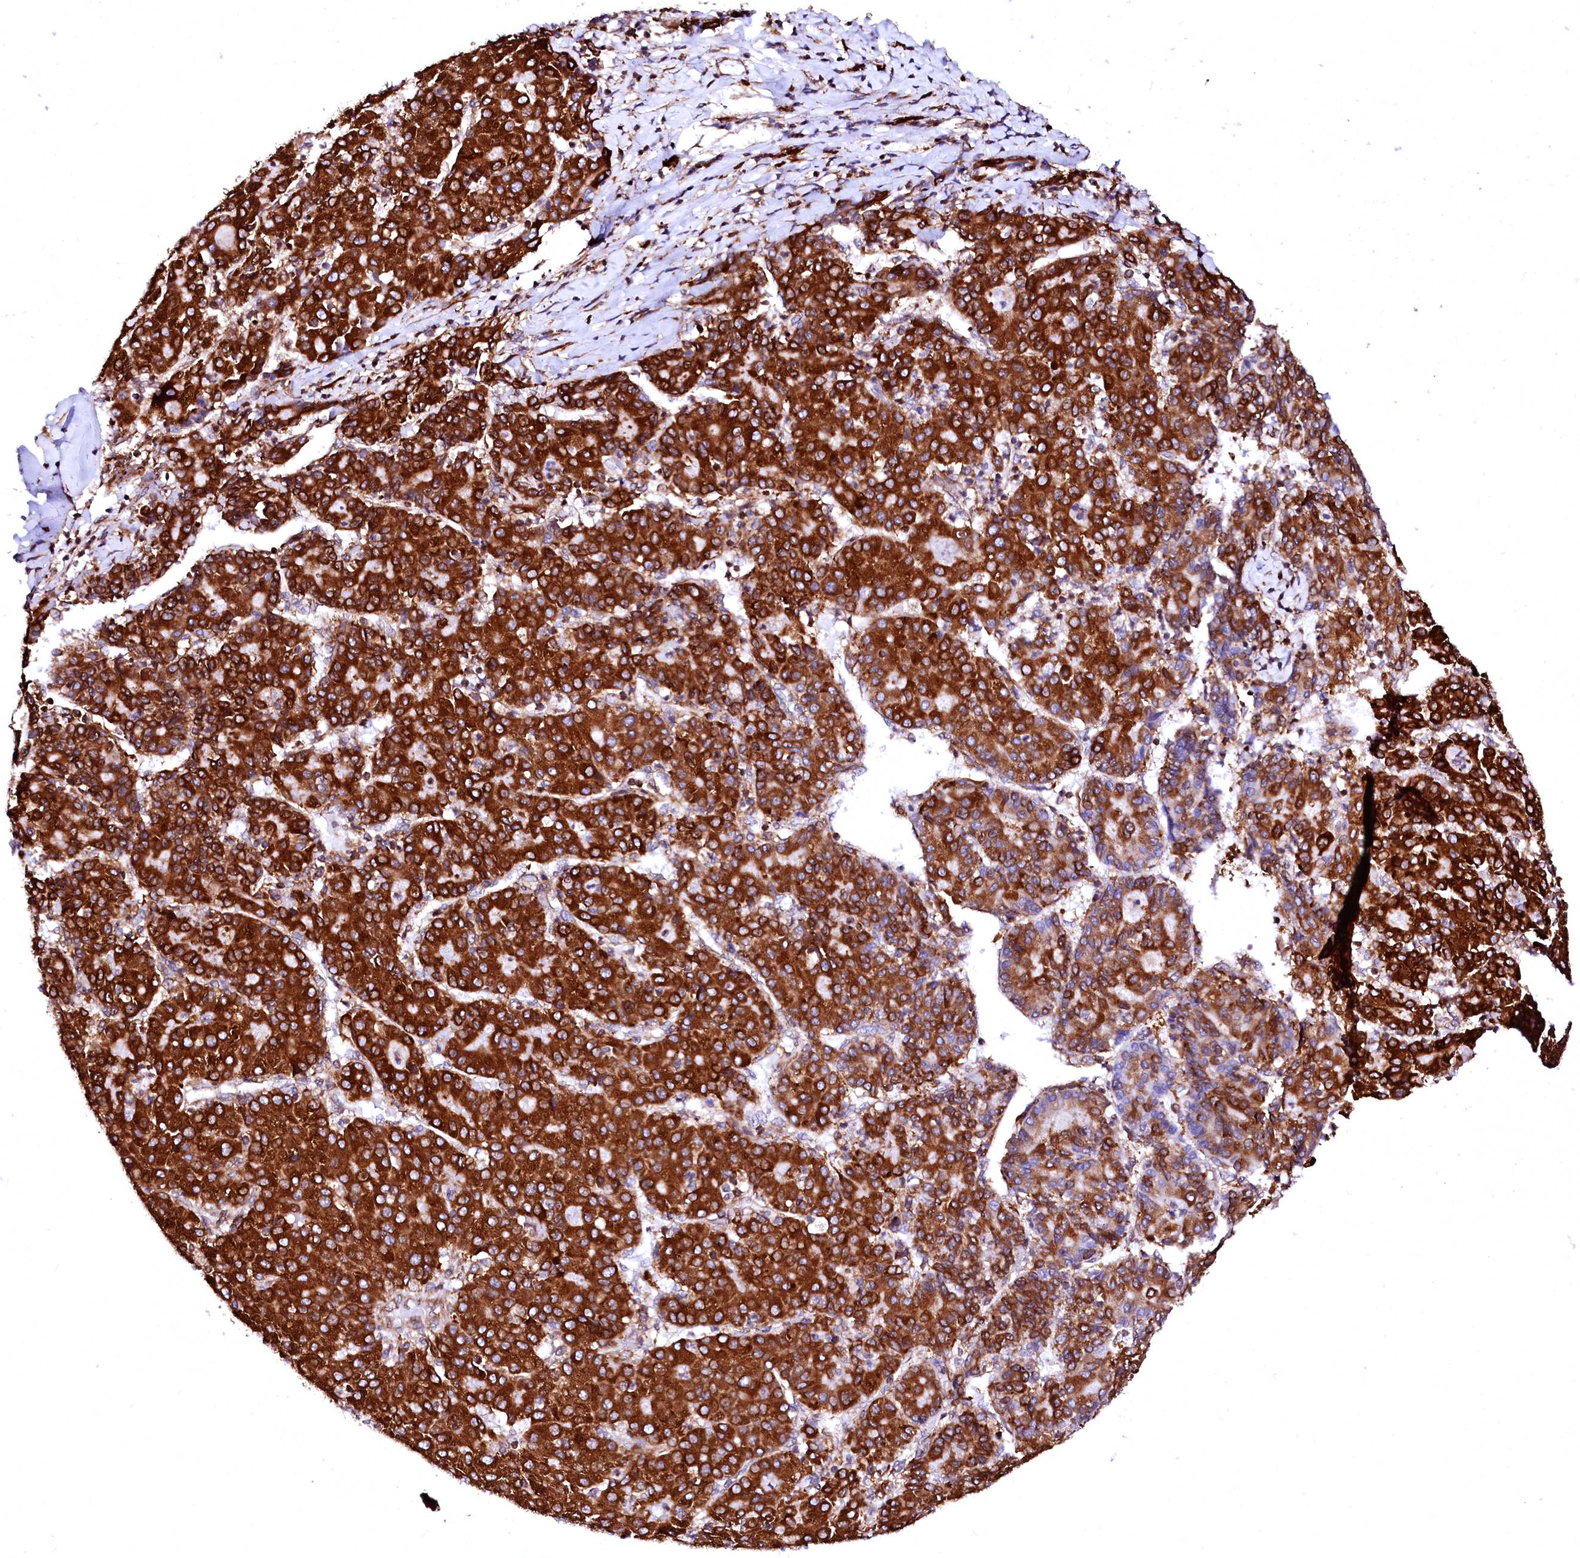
{"staining": {"intensity": "strong", "quantity": ">75%", "location": "cytoplasmic/membranous"}, "tissue": "liver cancer", "cell_type": "Tumor cells", "image_type": "cancer", "snomed": [{"axis": "morphology", "description": "Carcinoma, Hepatocellular, NOS"}, {"axis": "topography", "description": "Liver"}], "caption": "IHC histopathology image of liver cancer stained for a protein (brown), which exhibits high levels of strong cytoplasmic/membranous expression in about >75% of tumor cells.", "gene": "DERL1", "patient": {"sex": "male", "age": 65}}